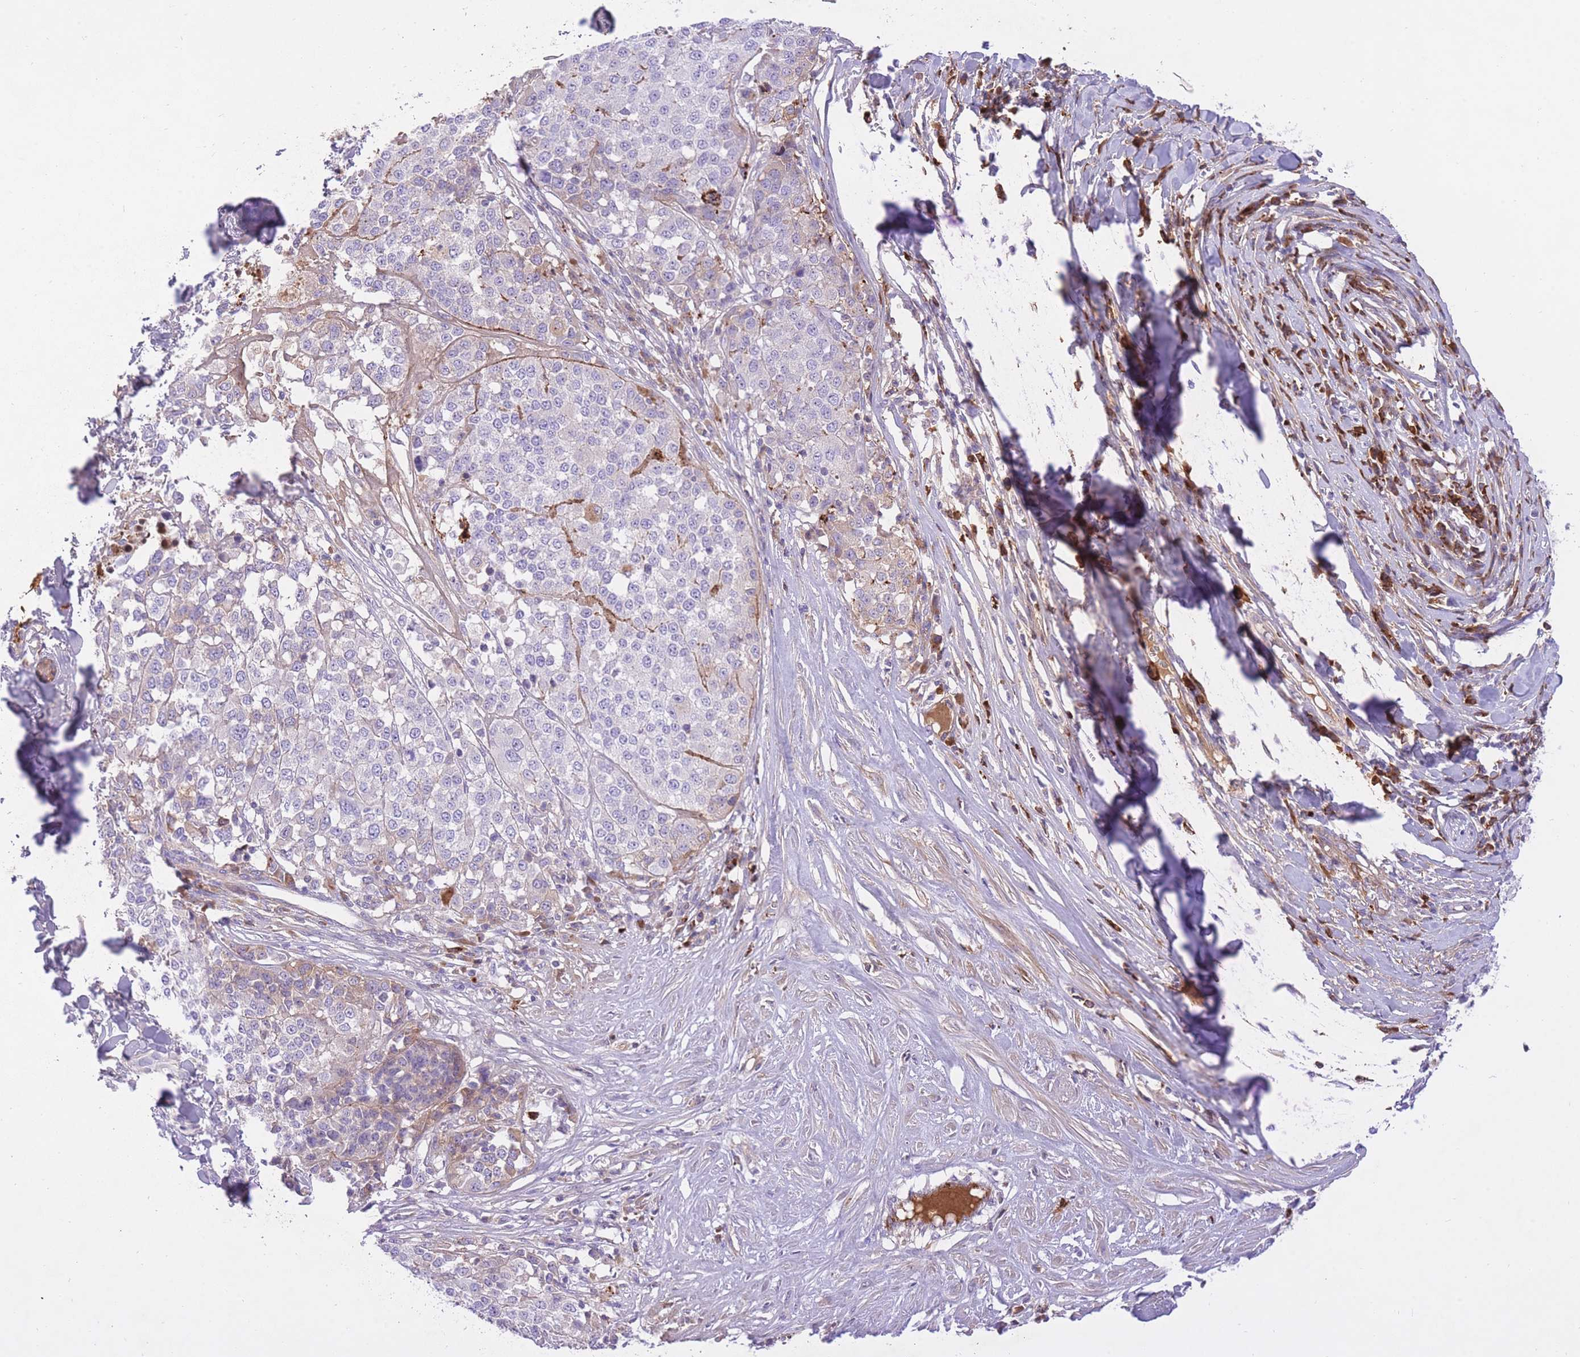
{"staining": {"intensity": "weak", "quantity": "<25%", "location": "cytoplasmic/membranous"}, "tissue": "melanoma", "cell_type": "Tumor cells", "image_type": "cancer", "snomed": [{"axis": "morphology", "description": "Malignant melanoma, Metastatic site"}, {"axis": "topography", "description": "Lymph node"}], "caption": "Tumor cells are negative for brown protein staining in malignant melanoma (metastatic site).", "gene": "HRG", "patient": {"sex": "male", "age": 44}}